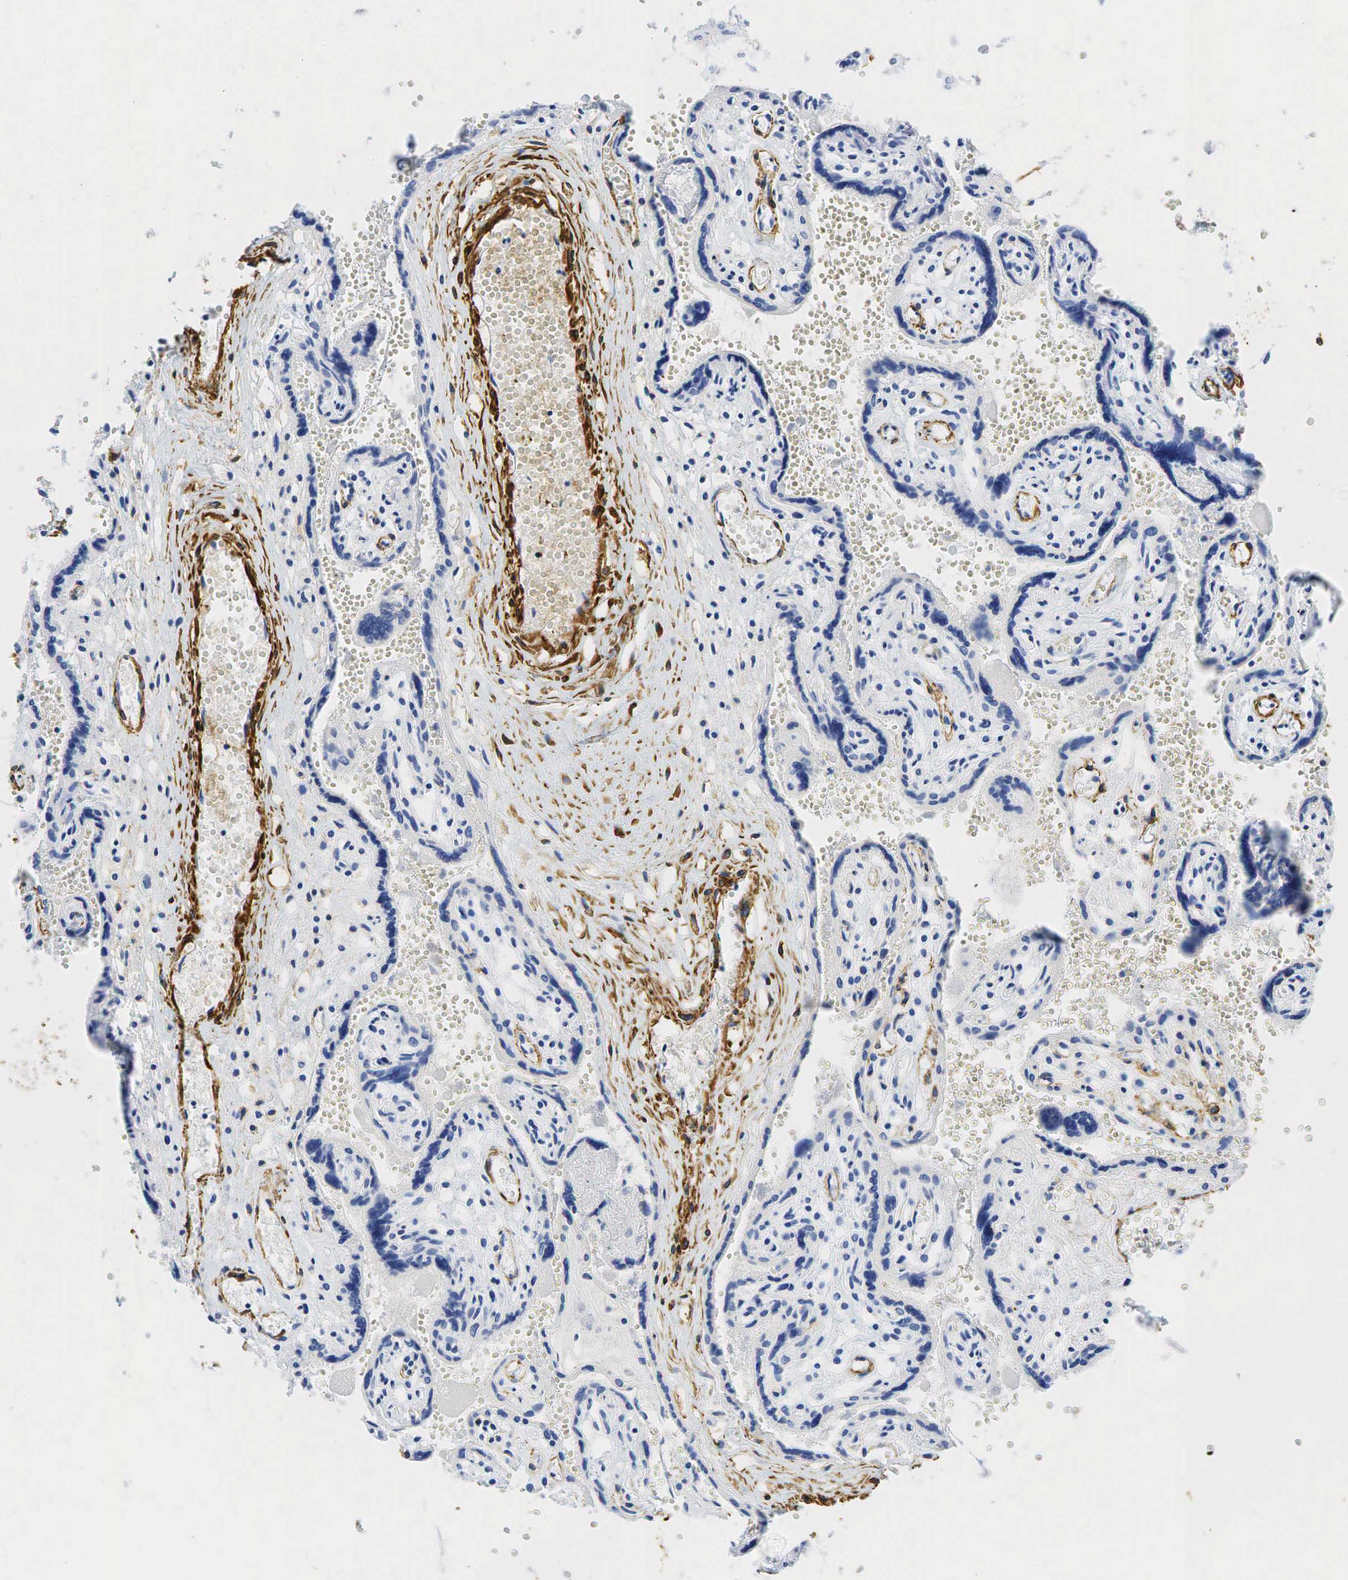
{"staining": {"intensity": "negative", "quantity": "none", "location": "none"}, "tissue": "placenta", "cell_type": "Decidual cells", "image_type": "normal", "snomed": [{"axis": "morphology", "description": "Normal tissue, NOS"}, {"axis": "topography", "description": "Placenta"}], "caption": "Human placenta stained for a protein using IHC demonstrates no positivity in decidual cells.", "gene": "ACTA1", "patient": {"sex": "female", "age": 40}}